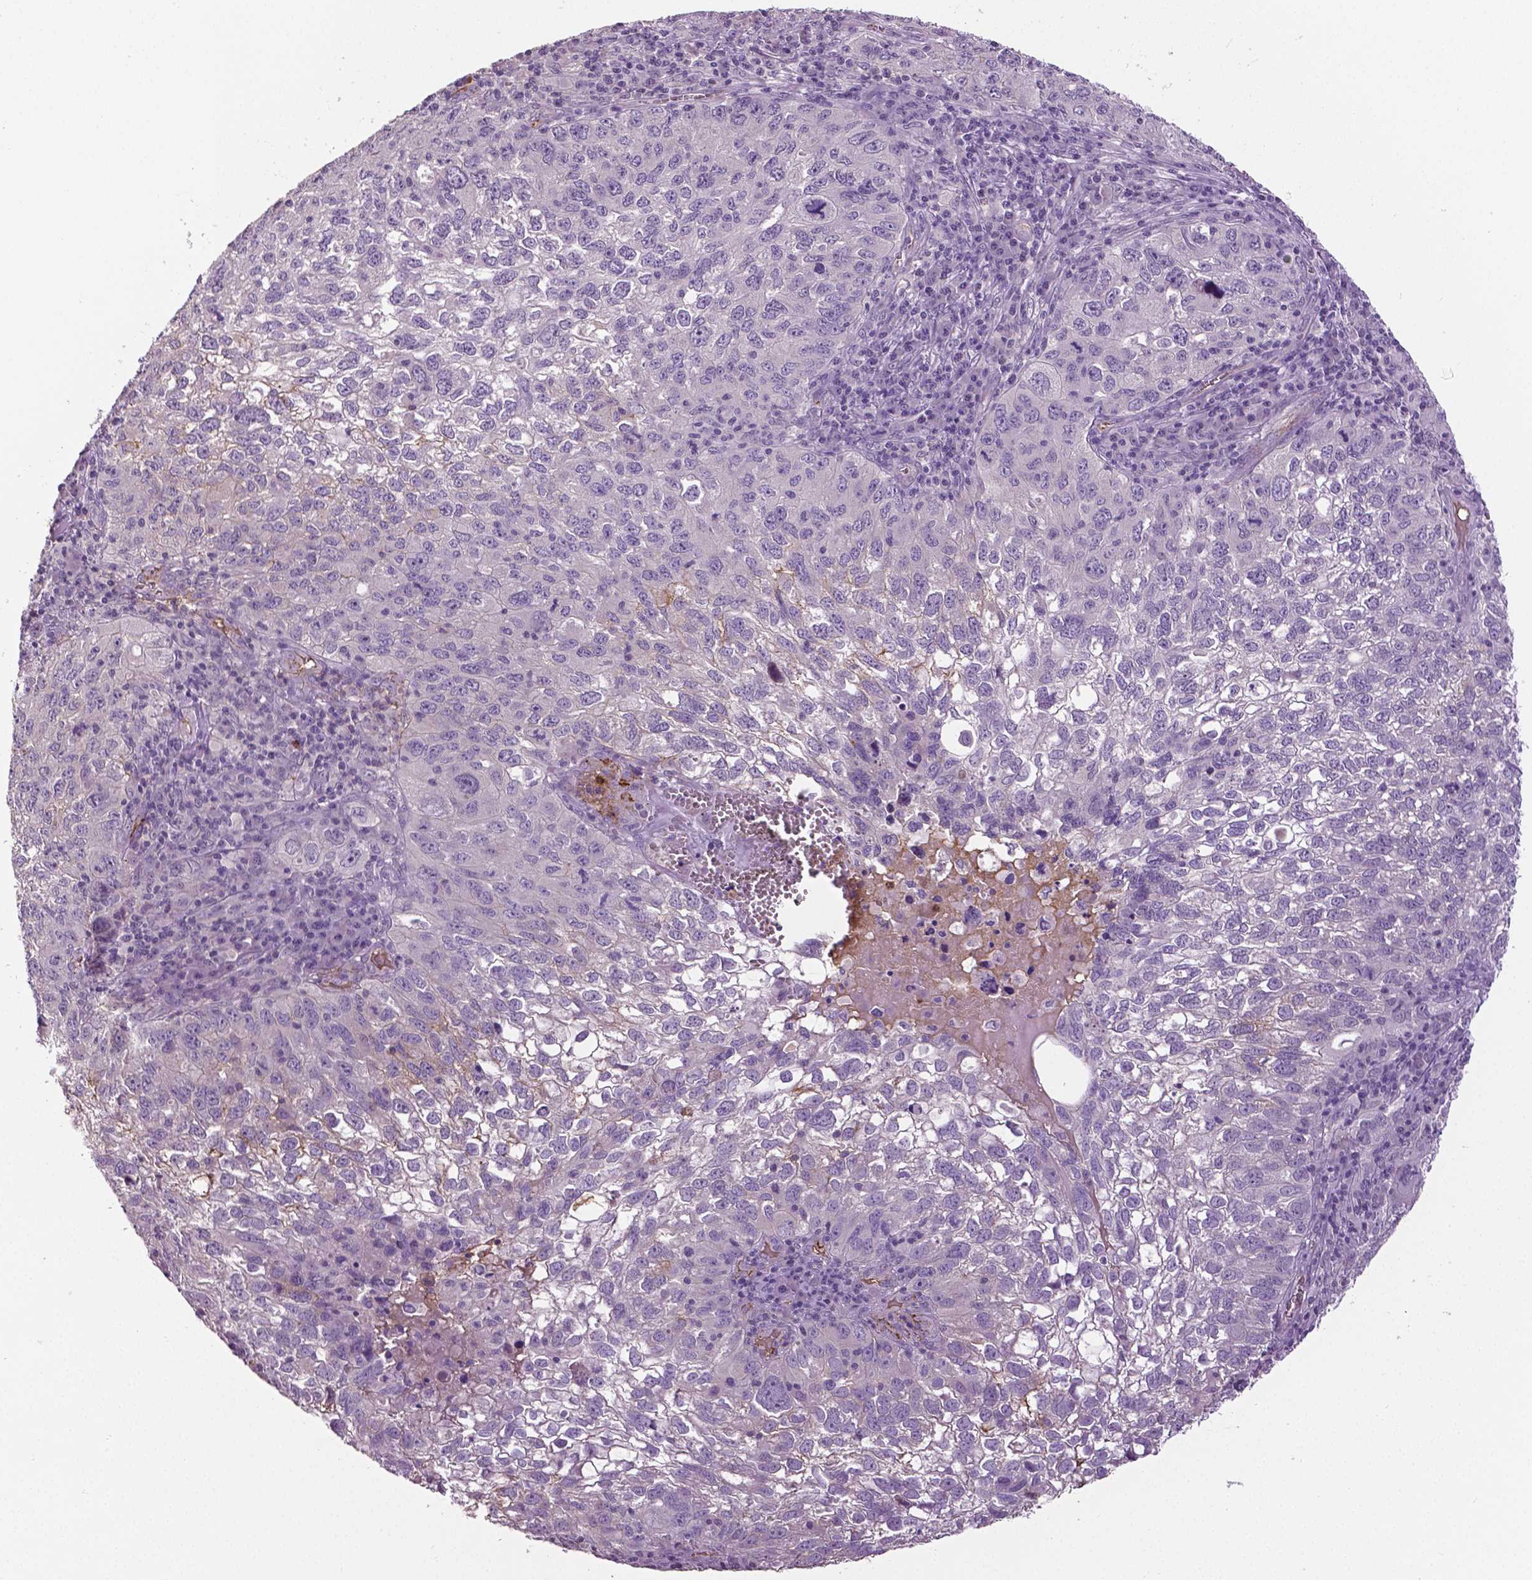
{"staining": {"intensity": "negative", "quantity": "none", "location": "none"}, "tissue": "cervical cancer", "cell_type": "Tumor cells", "image_type": "cancer", "snomed": [{"axis": "morphology", "description": "Squamous cell carcinoma, NOS"}, {"axis": "topography", "description": "Cervix"}], "caption": "The micrograph exhibits no staining of tumor cells in squamous cell carcinoma (cervical).", "gene": "PTPN5", "patient": {"sex": "female", "age": 55}}